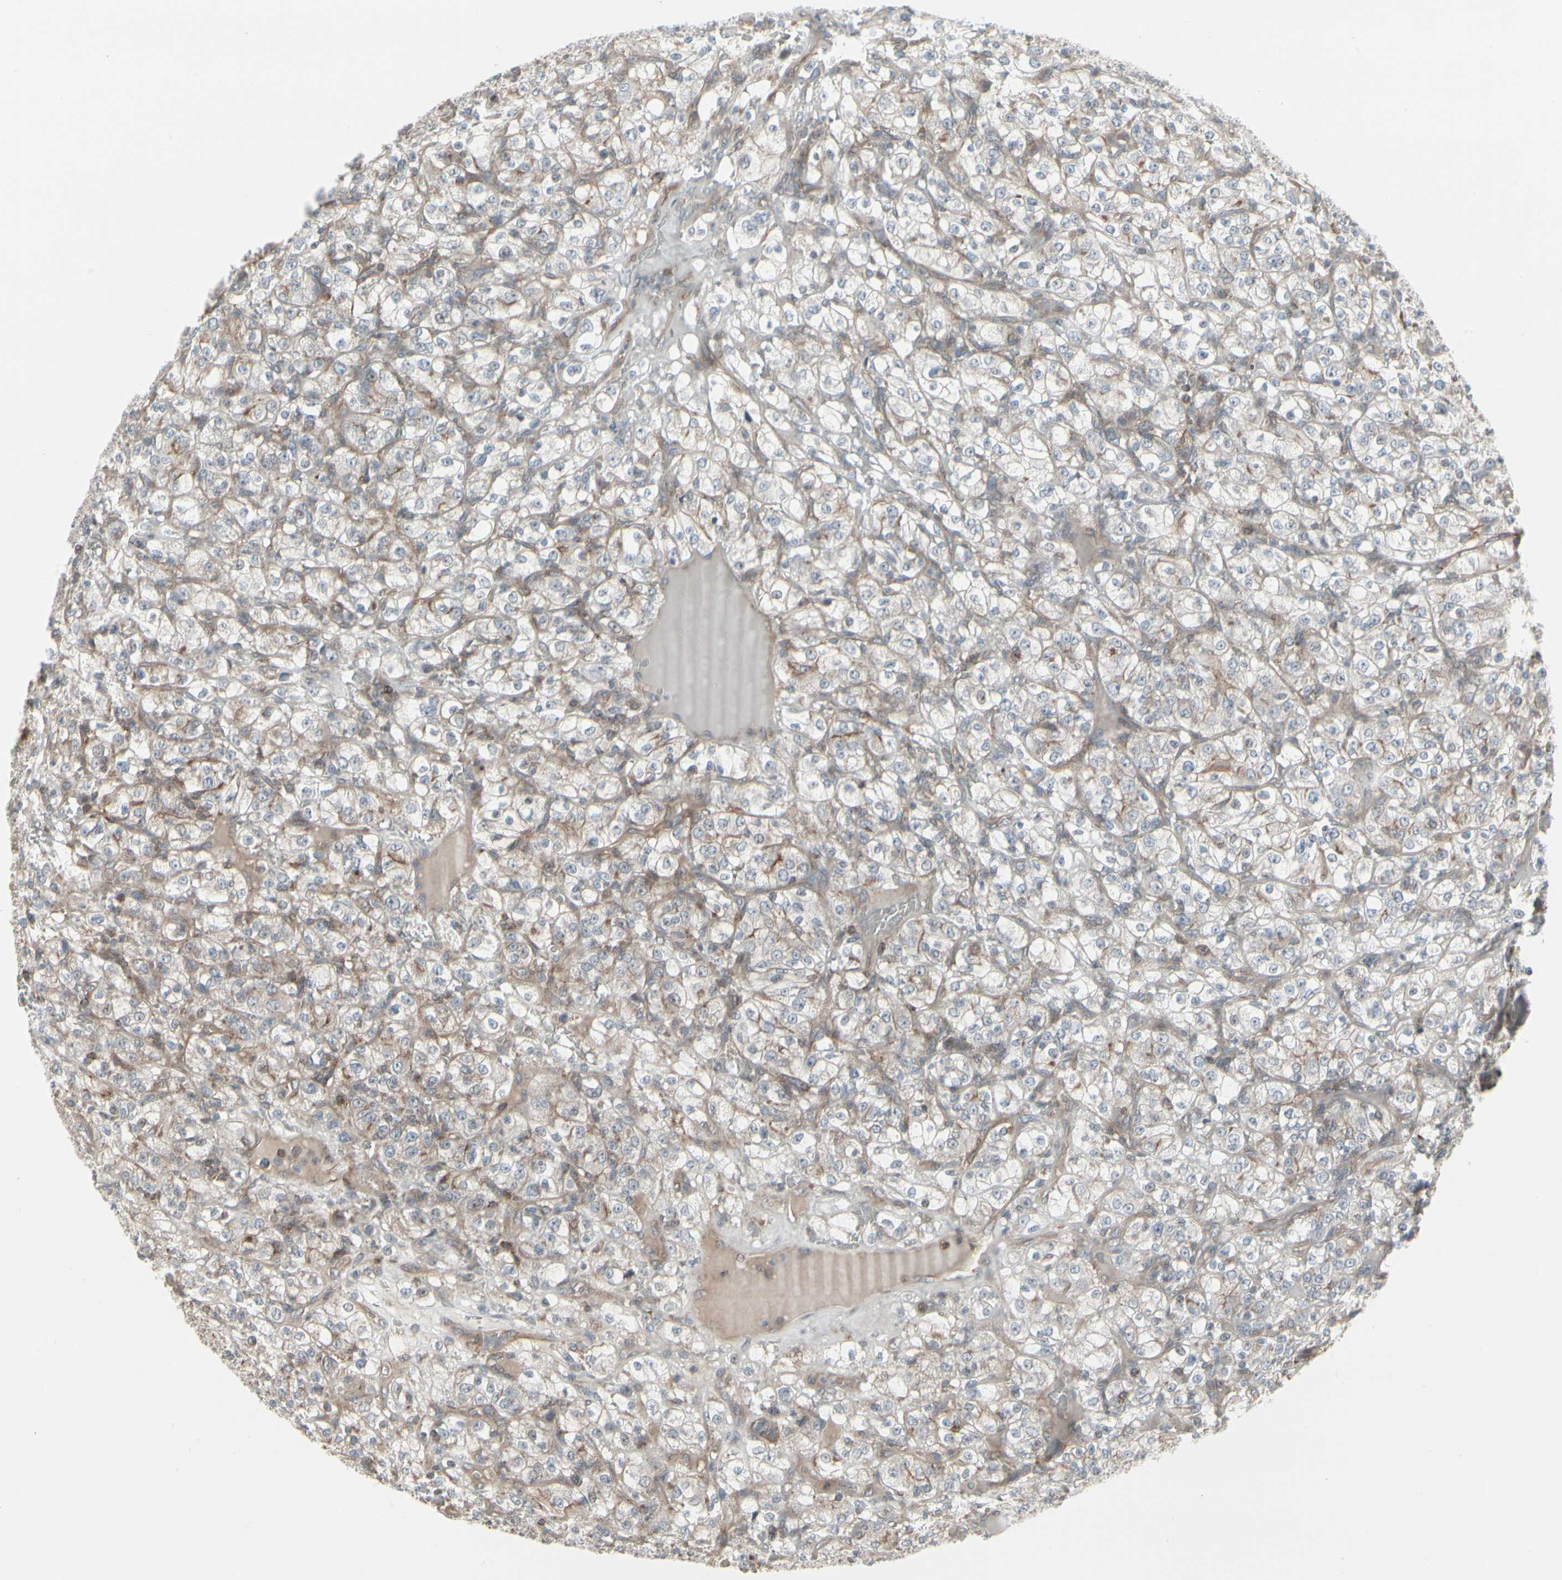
{"staining": {"intensity": "weak", "quantity": ">75%", "location": "cytoplasmic/membranous"}, "tissue": "renal cancer", "cell_type": "Tumor cells", "image_type": "cancer", "snomed": [{"axis": "morphology", "description": "Normal tissue, NOS"}, {"axis": "morphology", "description": "Adenocarcinoma, NOS"}, {"axis": "topography", "description": "Kidney"}], "caption": "Immunohistochemistry image of human adenocarcinoma (renal) stained for a protein (brown), which displays low levels of weak cytoplasmic/membranous positivity in about >75% of tumor cells.", "gene": "EPS15", "patient": {"sex": "female", "age": 72}}